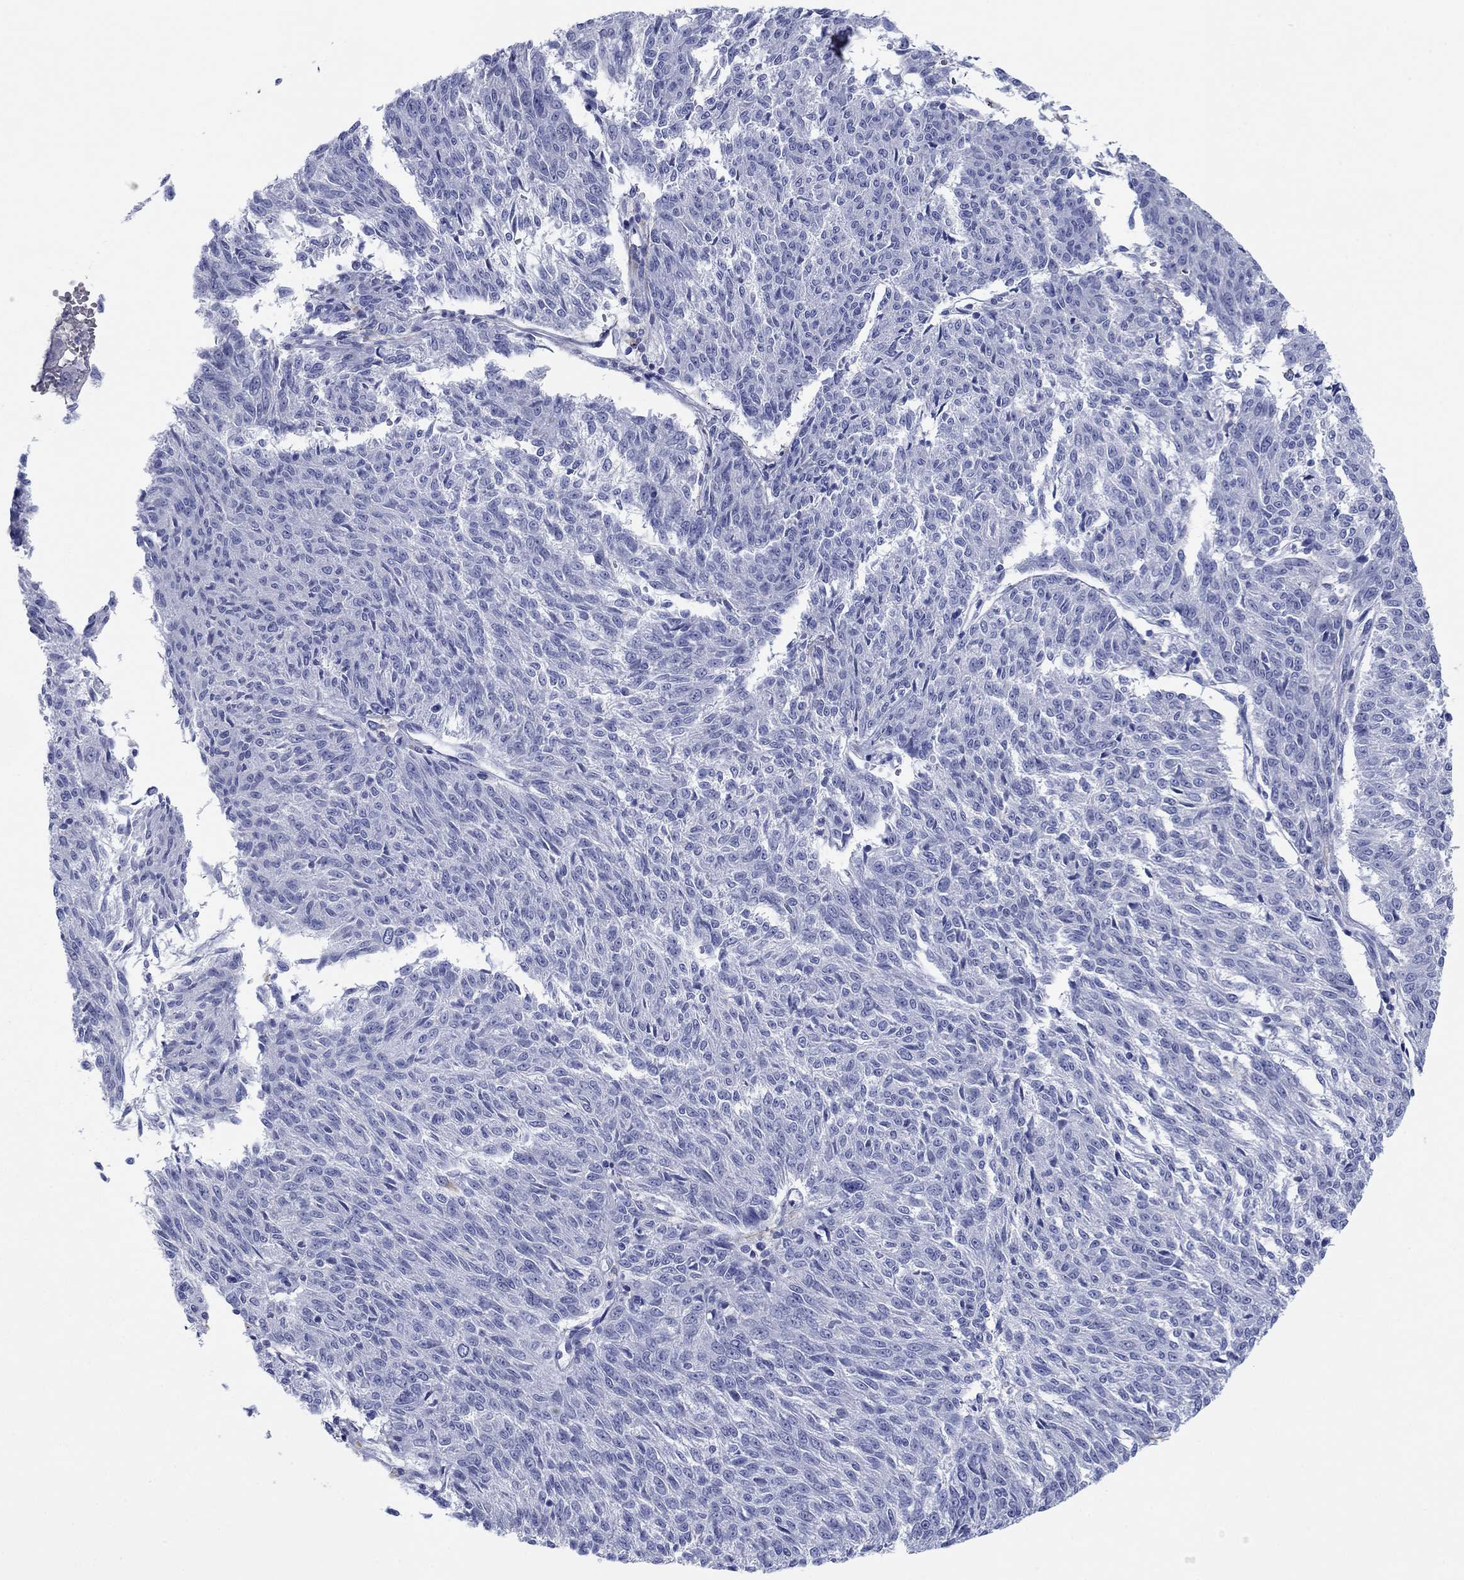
{"staining": {"intensity": "negative", "quantity": "none", "location": "none"}, "tissue": "melanoma", "cell_type": "Tumor cells", "image_type": "cancer", "snomed": [{"axis": "morphology", "description": "Malignant melanoma, NOS"}, {"axis": "topography", "description": "Skin"}], "caption": "Immunohistochemical staining of melanoma shows no significant expression in tumor cells.", "gene": "PDYN", "patient": {"sex": "female", "age": 72}}